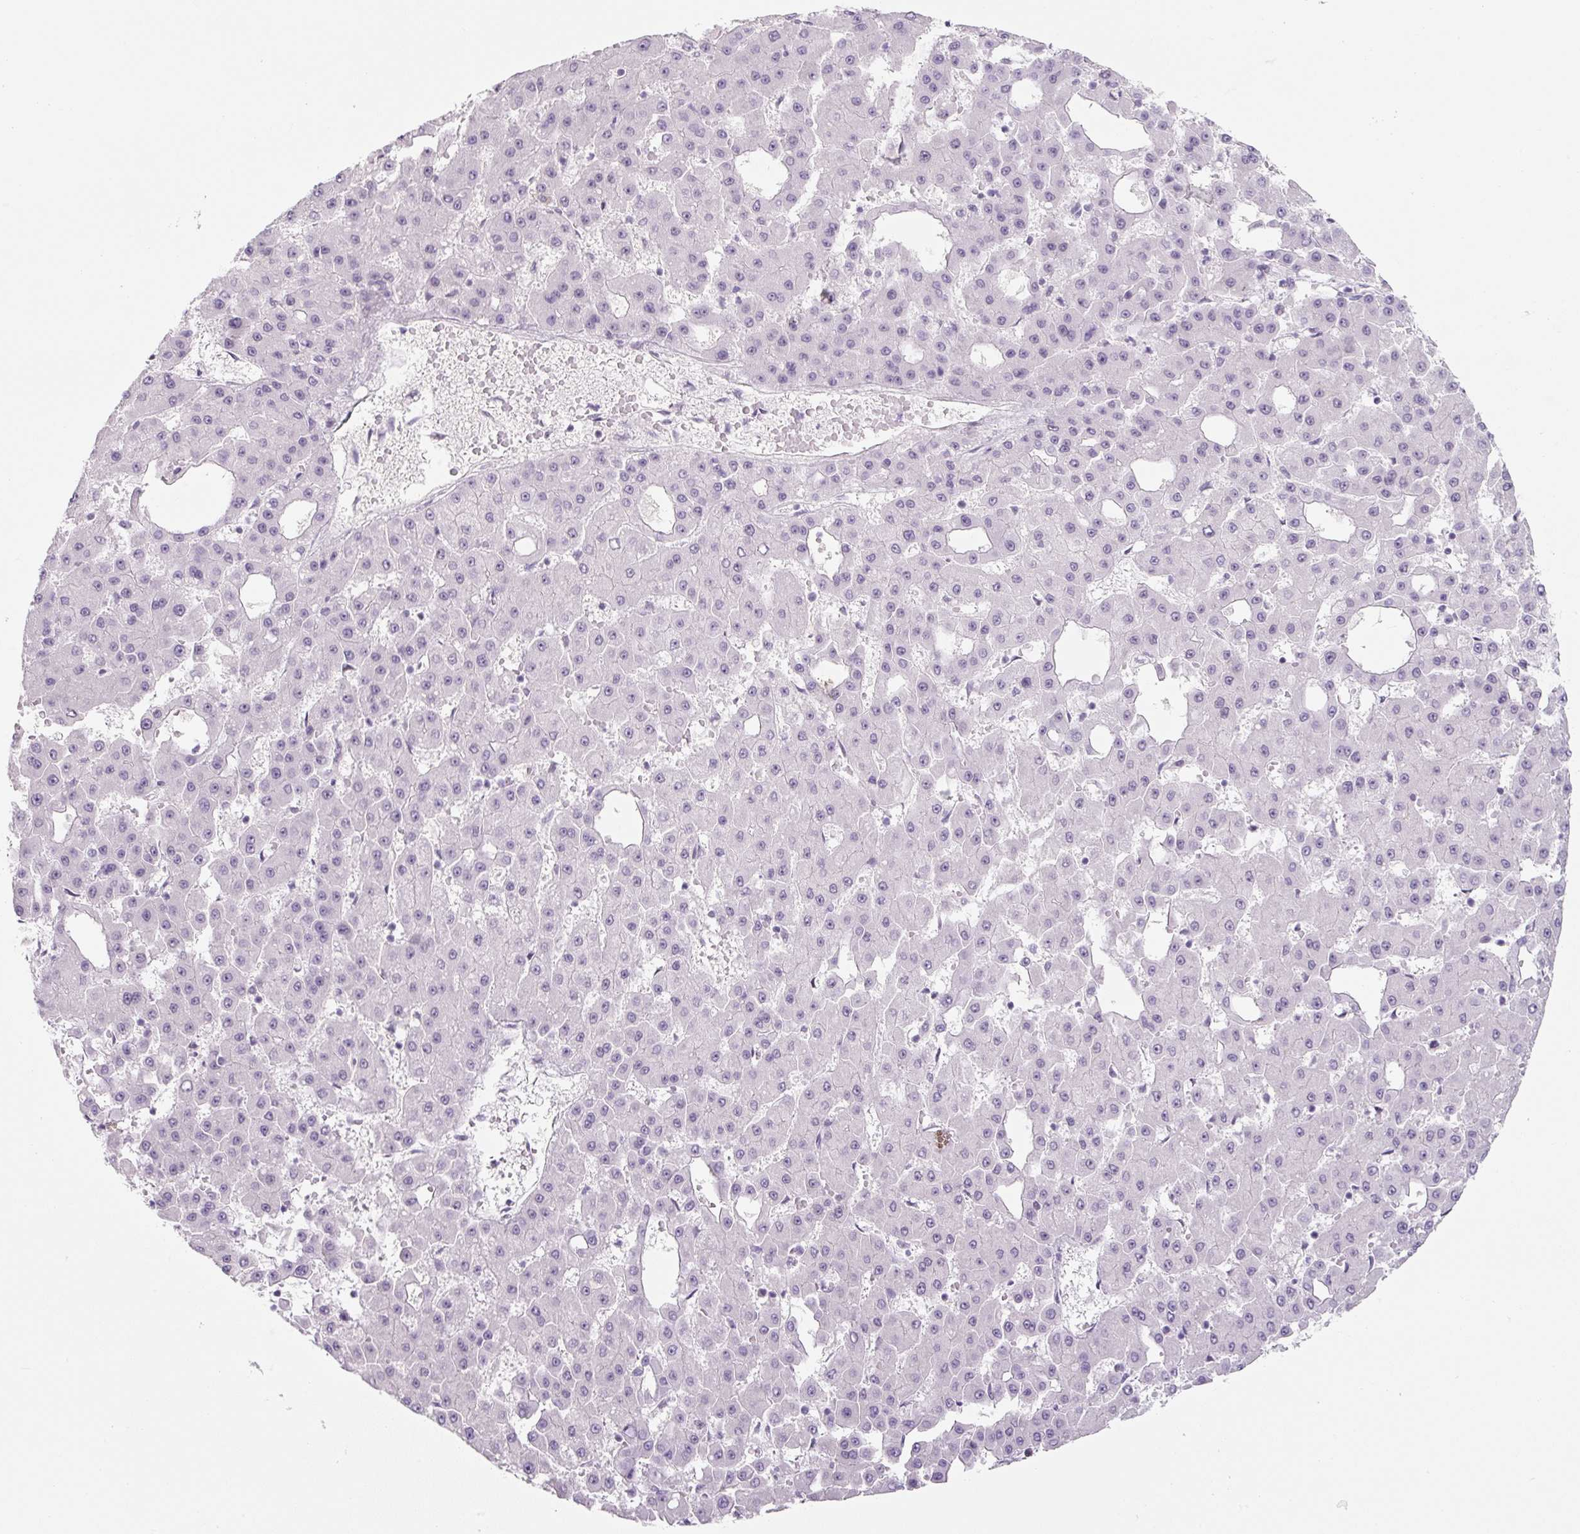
{"staining": {"intensity": "negative", "quantity": "none", "location": "none"}, "tissue": "liver cancer", "cell_type": "Tumor cells", "image_type": "cancer", "snomed": [{"axis": "morphology", "description": "Carcinoma, Hepatocellular, NOS"}, {"axis": "topography", "description": "Liver"}], "caption": "Liver cancer stained for a protein using immunohistochemistry (IHC) exhibits no staining tumor cells.", "gene": "PRM1", "patient": {"sex": "male", "age": 47}}